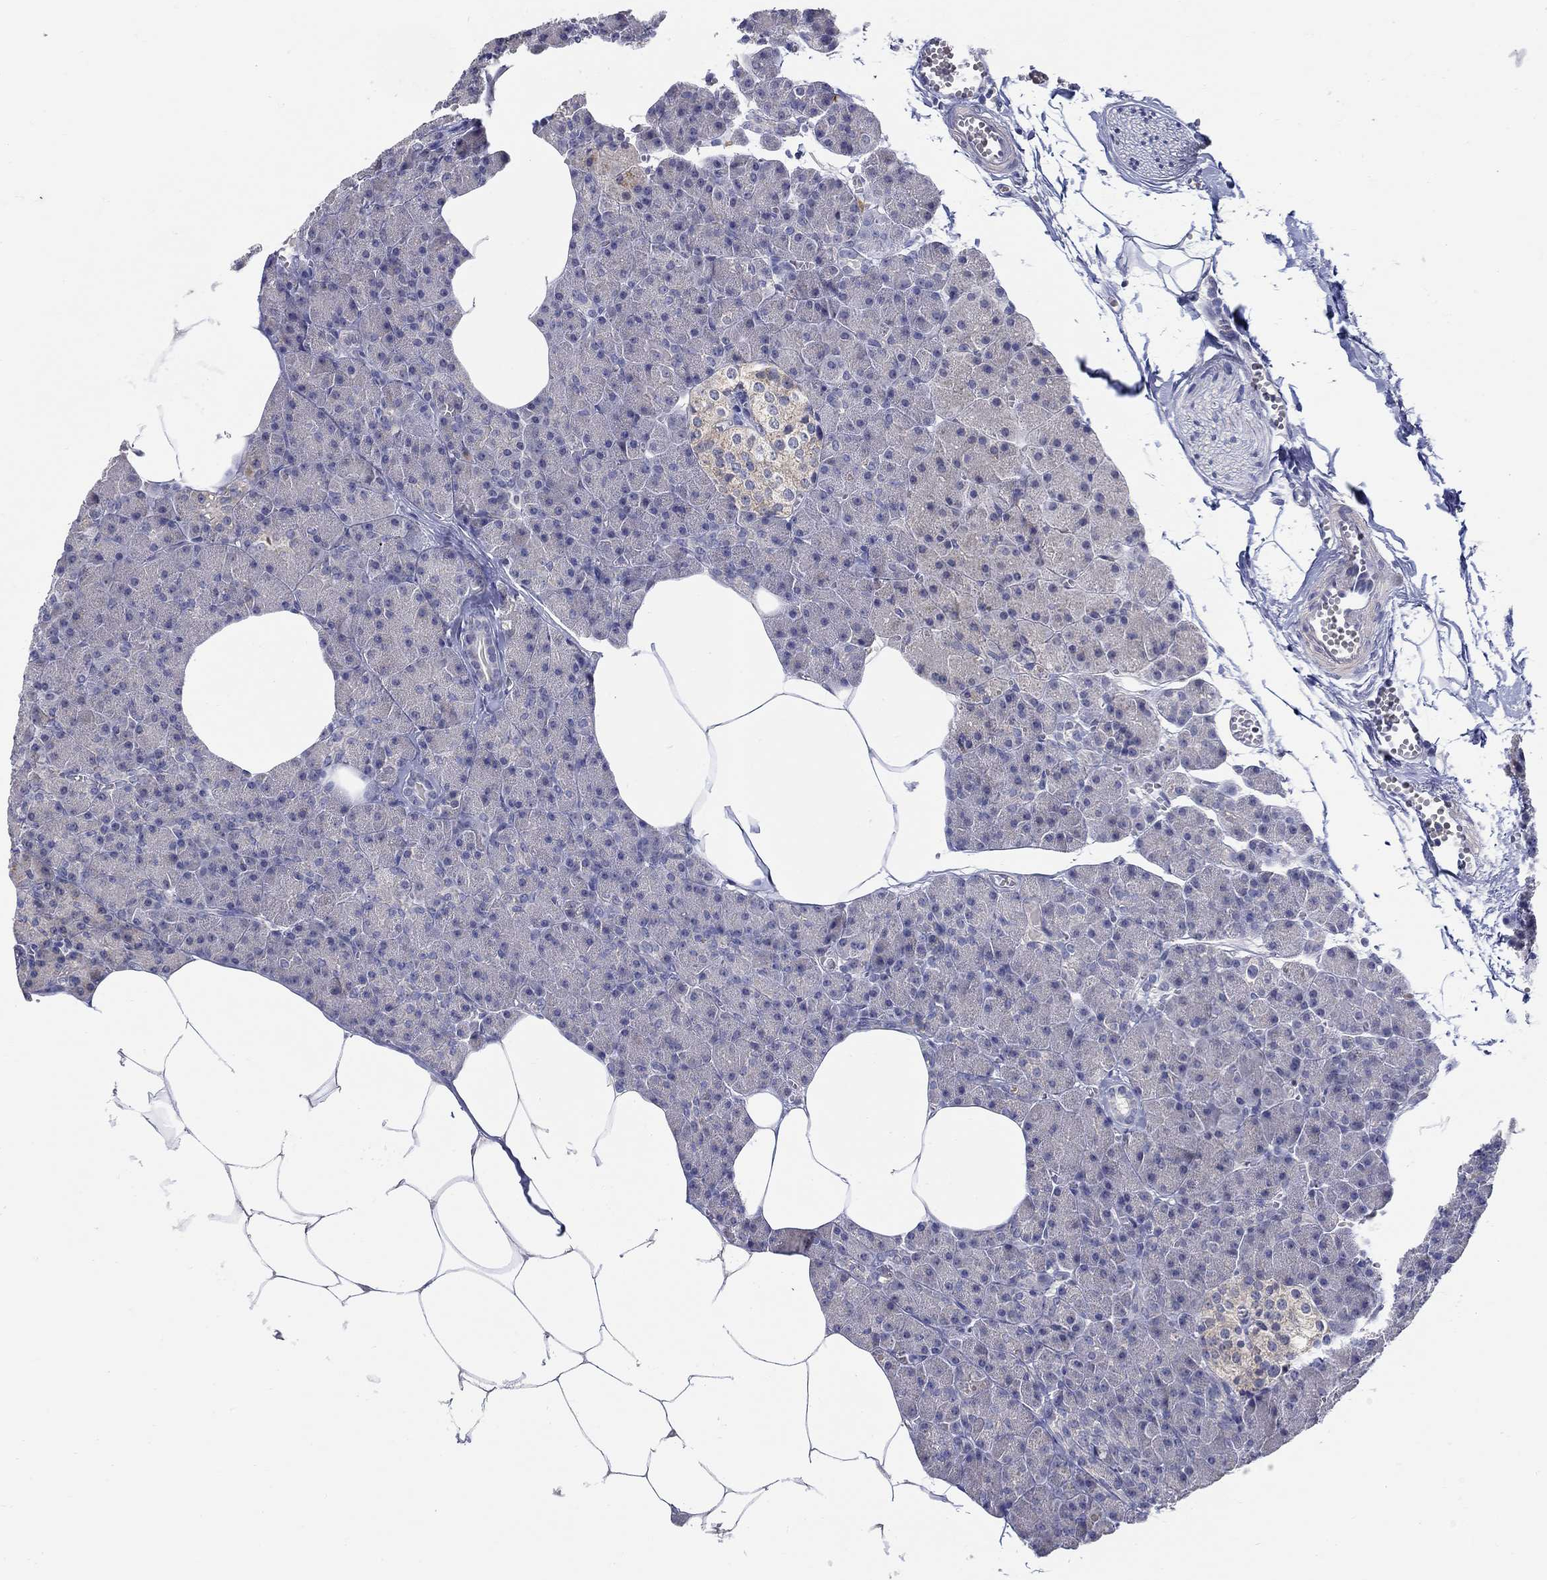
{"staining": {"intensity": "negative", "quantity": "none", "location": "none"}, "tissue": "pancreas", "cell_type": "Exocrine glandular cells", "image_type": "normal", "snomed": [{"axis": "morphology", "description": "Normal tissue, NOS"}, {"axis": "topography", "description": "Pancreas"}], "caption": "Immunohistochemistry (IHC) of benign human pancreas demonstrates no positivity in exocrine glandular cells.", "gene": "ABCA4", "patient": {"sex": "female", "age": 45}}